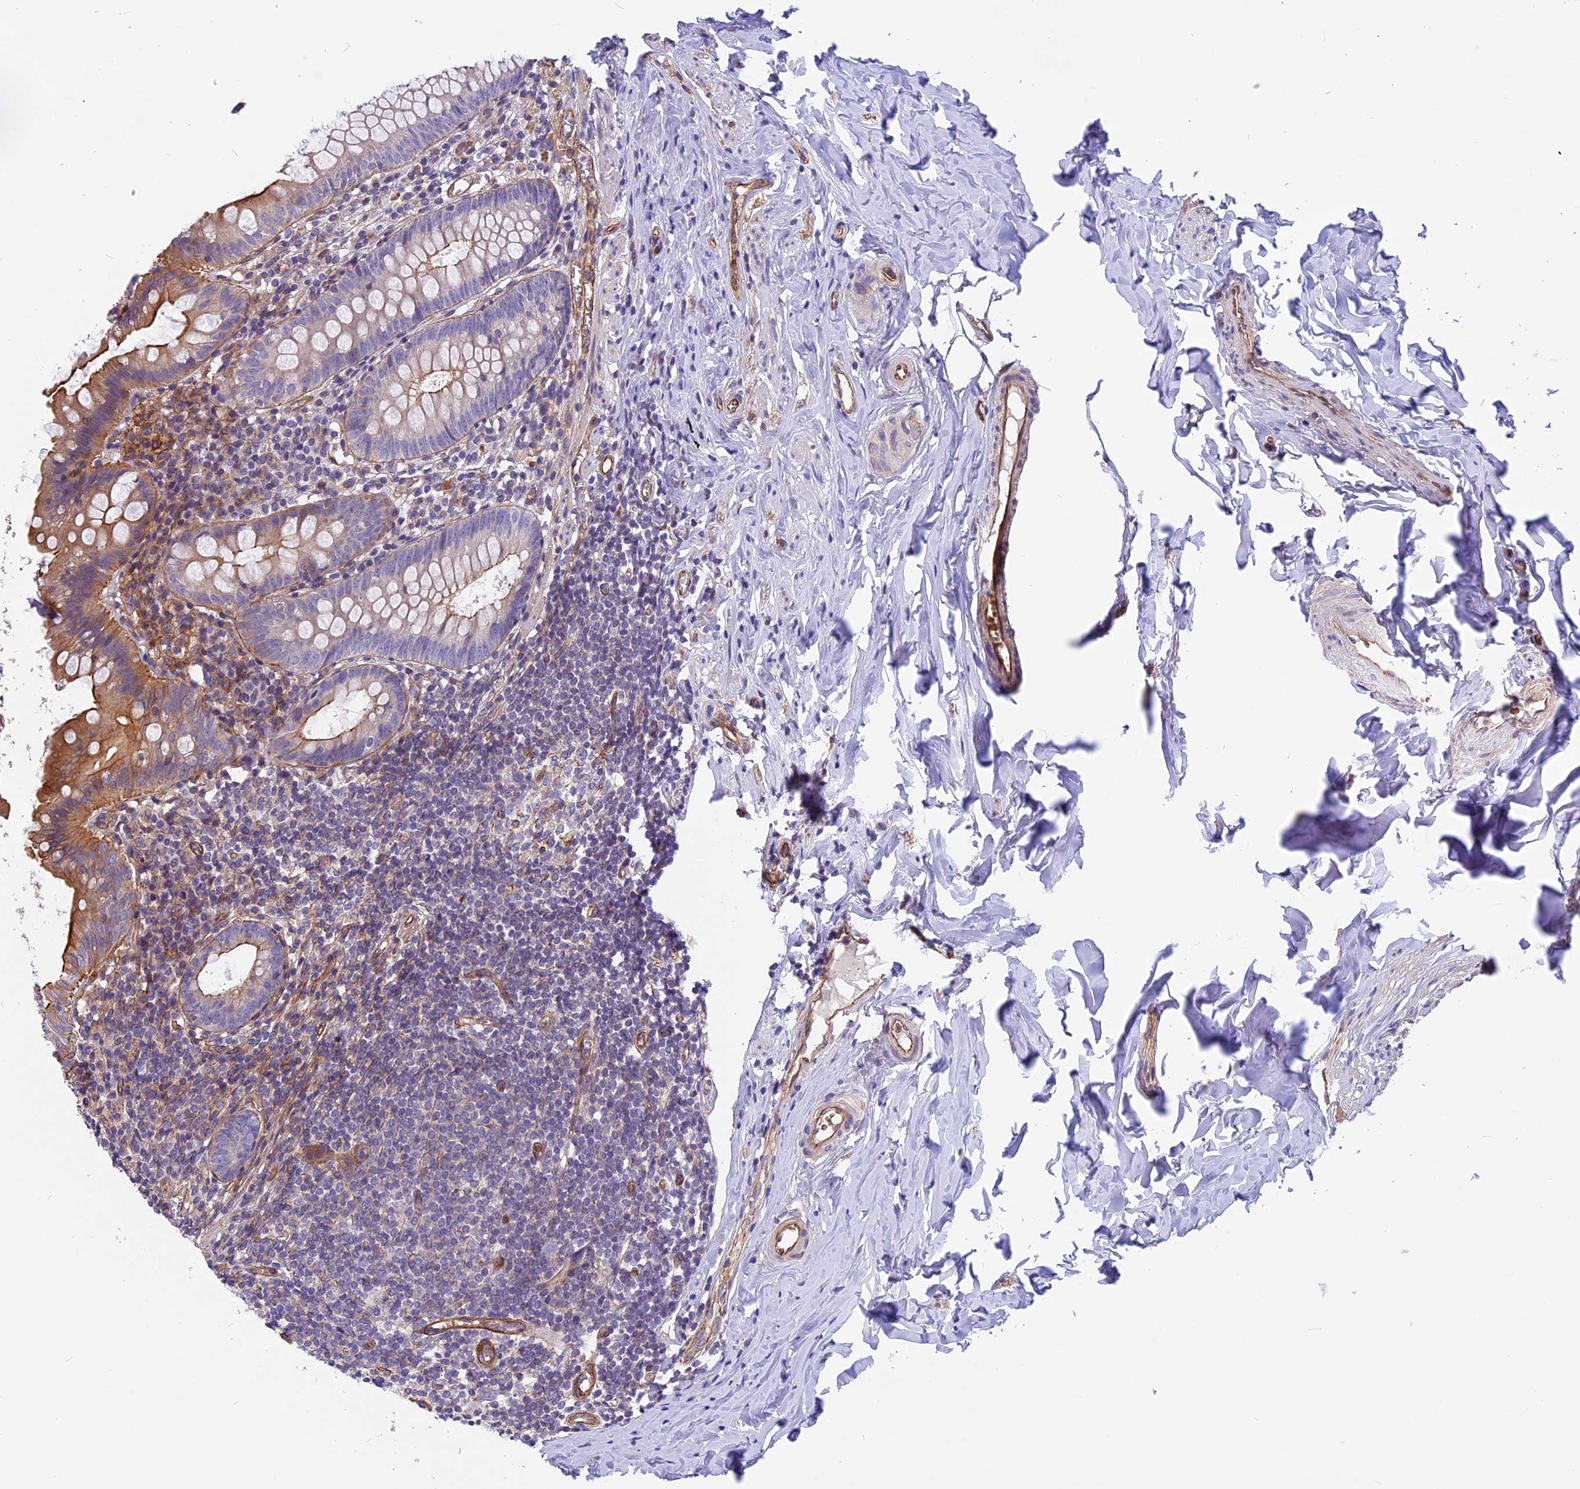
{"staining": {"intensity": "strong", "quantity": "25%-75%", "location": "cytoplasmic/membranous"}, "tissue": "appendix", "cell_type": "Glandular cells", "image_type": "normal", "snomed": [{"axis": "morphology", "description": "Normal tissue, NOS"}, {"axis": "topography", "description": "Appendix"}], "caption": "Strong cytoplasmic/membranous staining is seen in about 25%-75% of glandular cells in unremarkable appendix. The staining was performed using DAB (3,3'-diaminobenzidine) to visualize the protein expression in brown, while the nuclei were stained in blue with hematoxylin (Magnification: 20x).", "gene": "MED20", "patient": {"sex": "female", "age": 51}}